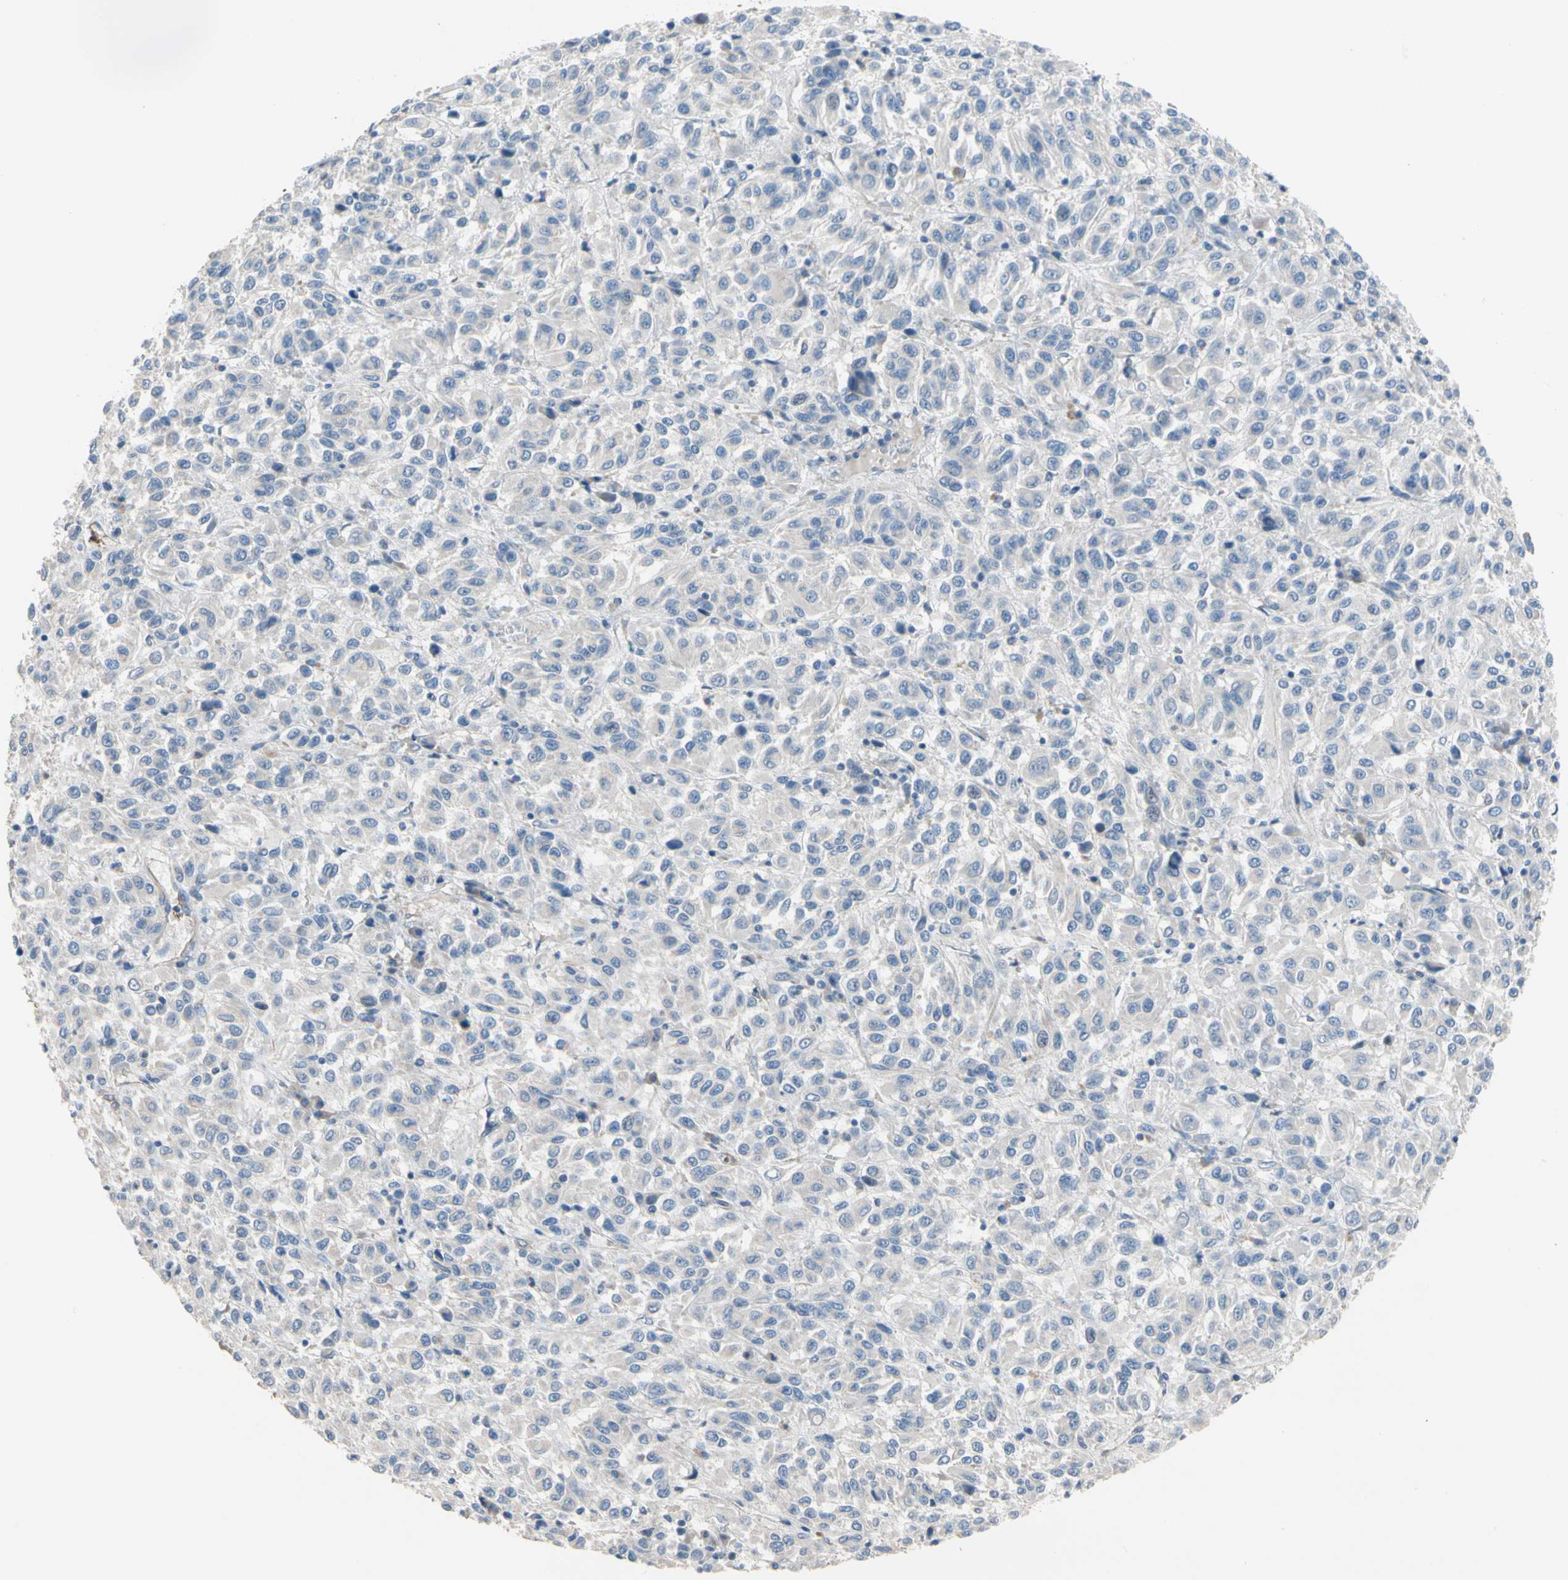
{"staining": {"intensity": "negative", "quantity": "none", "location": "none"}, "tissue": "melanoma", "cell_type": "Tumor cells", "image_type": "cancer", "snomed": [{"axis": "morphology", "description": "Malignant melanoma, Metastatic site"}, {"axis": "topography", "description": "Lung"}], "caption": "Immunohistochemical staining of malignant melanoma (metastatic site) exhibits no significant staining in tumor cells. The staining was performed using DAB to visualize the protein expression in brown, while the nuclei were stained in blue with hematoxylin (Magnification: 20x).", "gene": "BBOX1", "patient": {"sex": "male", "age": 64}}